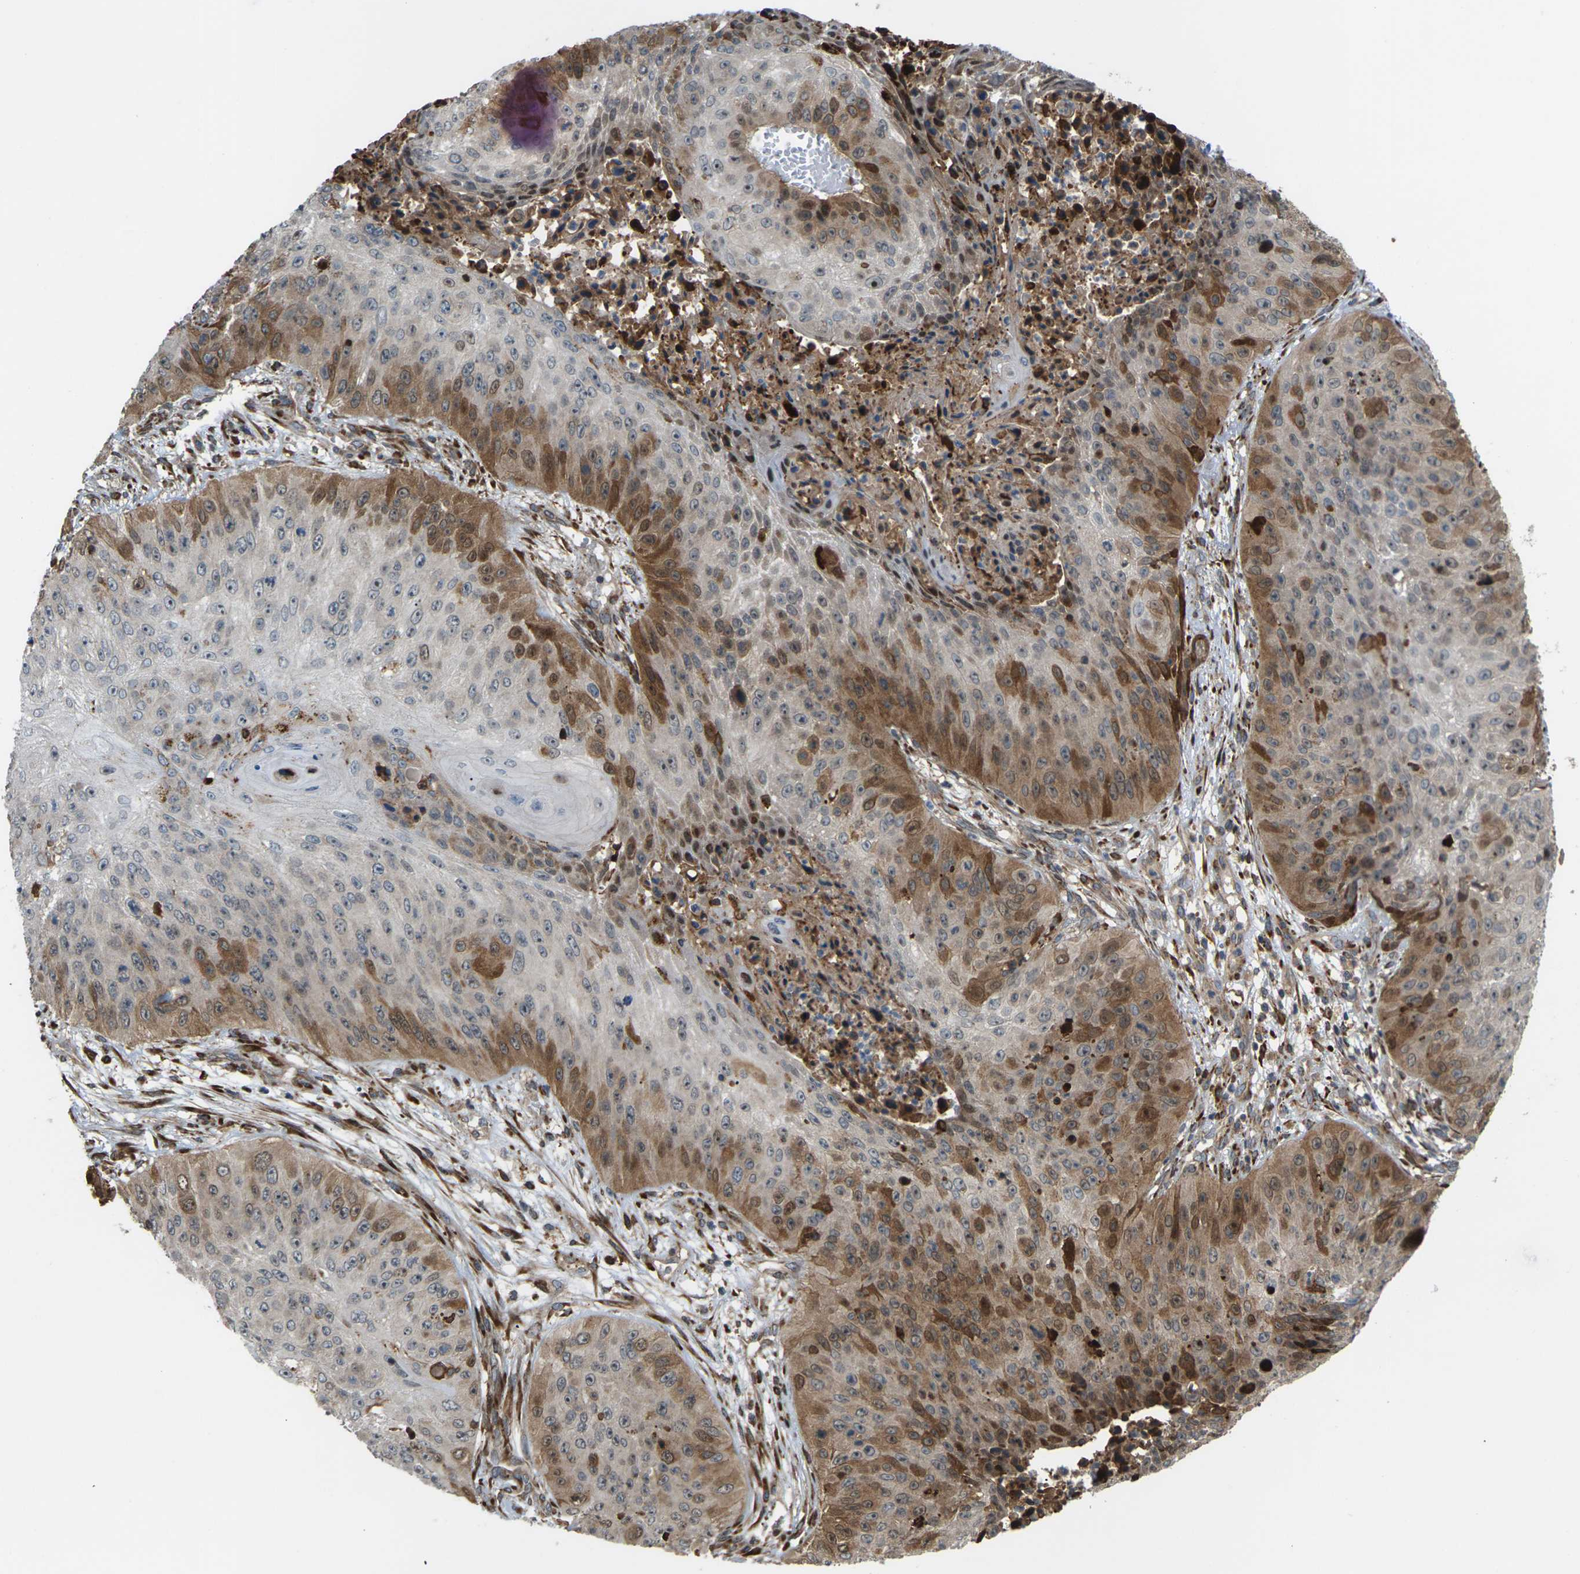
{"staining": {"intensity": "moderate", "quantity": "25%-75%", "location": "cytoplasmic/membranous"}, "tissue": "skin cancer", "cell_type": "Tumor cells", "image_type": "cancer", "snomed": [{"axis": "morphology", "description": "Squamous cell carcinoma, NOS"}, {"axis": "topography", "description": "Skin"}], "caption": "Skin cancer tissue exhibits moderate cytoplasmic/membranous staining in approximately 25%-75% of tumor cells, visualized by immunohistochemistry.", "gene": "ROBO1", "patient": {"sex": "female", "age": 80}}